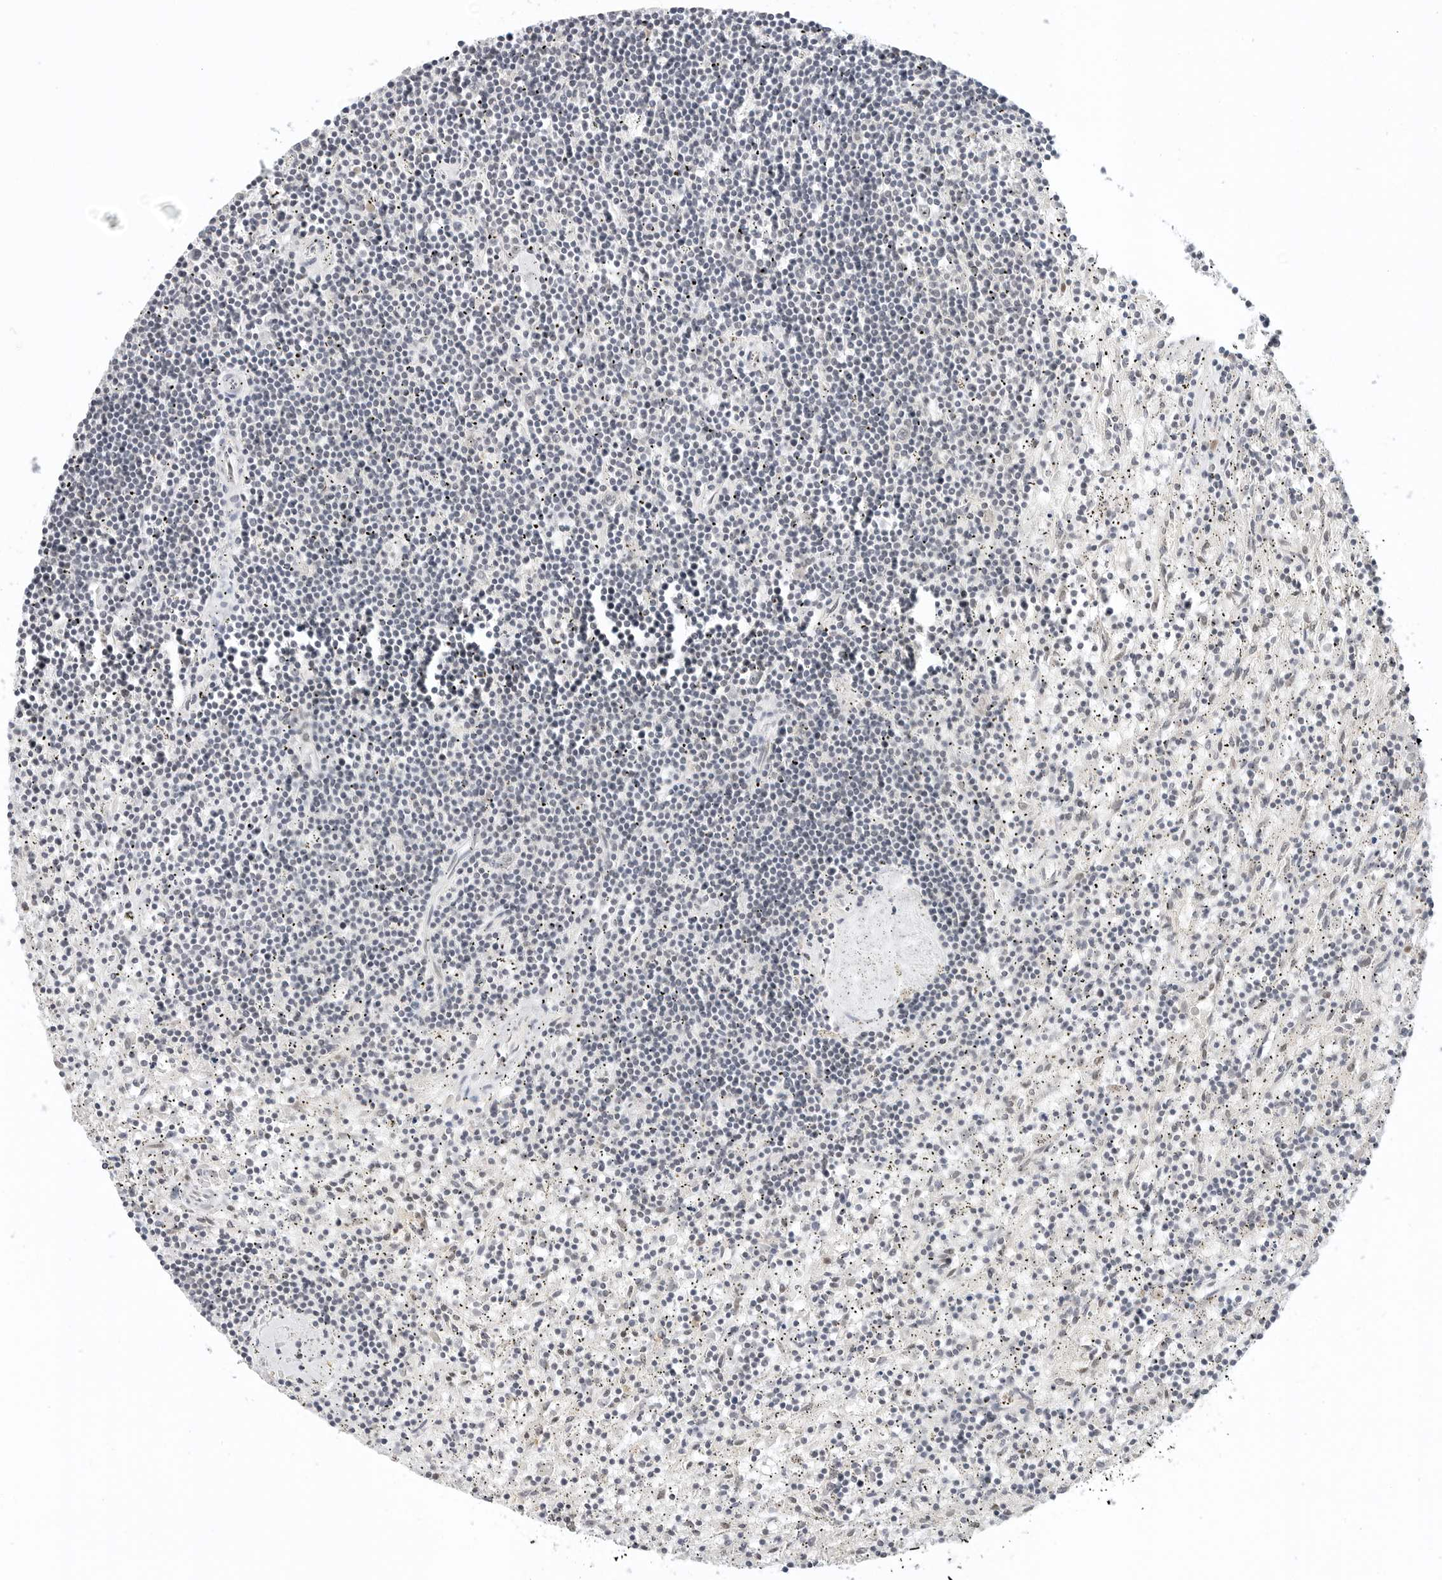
{"staining": {"intensity": "negative", "quantity": "none", "location": "none"}, "tissue": "lymphoma", "cell_type": "Tumor cells", "image_type": "cancer", "snomed": [{"axis": "morphology", "description": "Malignant lymphoma, non-Hodgkin's type, Low grade"}, {"axis": "topography", "description": "Spleen"}], "caption": "Malignant lymphoma, non-Hodgkin's type (low-grade) was stained to show a protein in brown. There is no significant staining in tumor cells.", "gene": "TSEN2", "patient": {"sex": "male", "age": 76}}